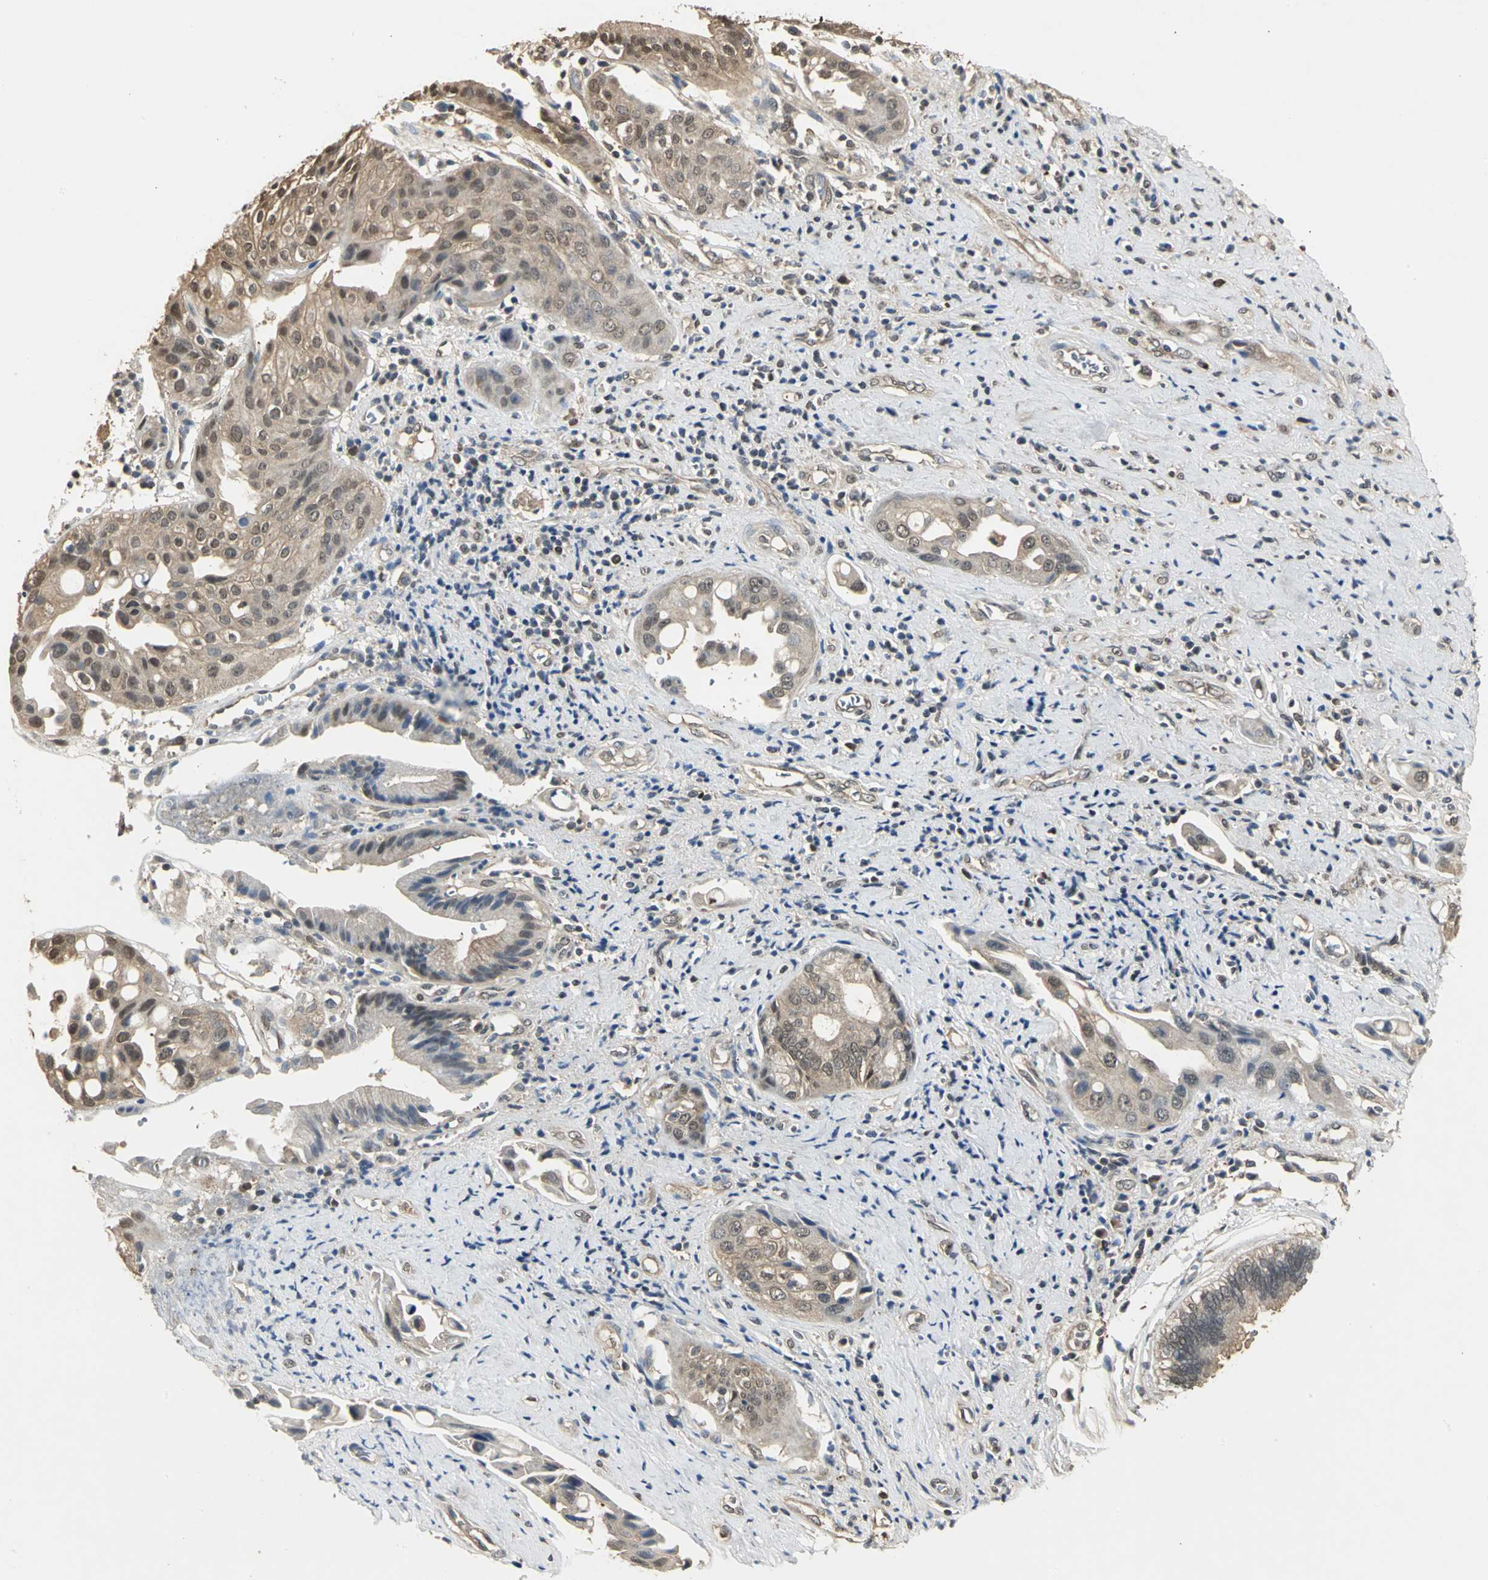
{"staining": {"intensity": "moderate", "quantity": ">75%", "location": "cytoplasmic/membranous,nuclear"}, "tissue": "pancreatic cancer", "cell_type": "Tumor cells", "image_type": "cancer", "snomed": [{"axis": "morphology", "description": "Adenocarcinoma, NOS"}, {"axis": "topography", "description": "Pancreas"}], "caption": "A brown stain highlights moderate cytoplasmic/membranous and nuclear expression of a protein in human pancreatic adenocarcinoma tumor cells.", "gene": "PARK7", "patient": {"sex": "female", "age": 60}}